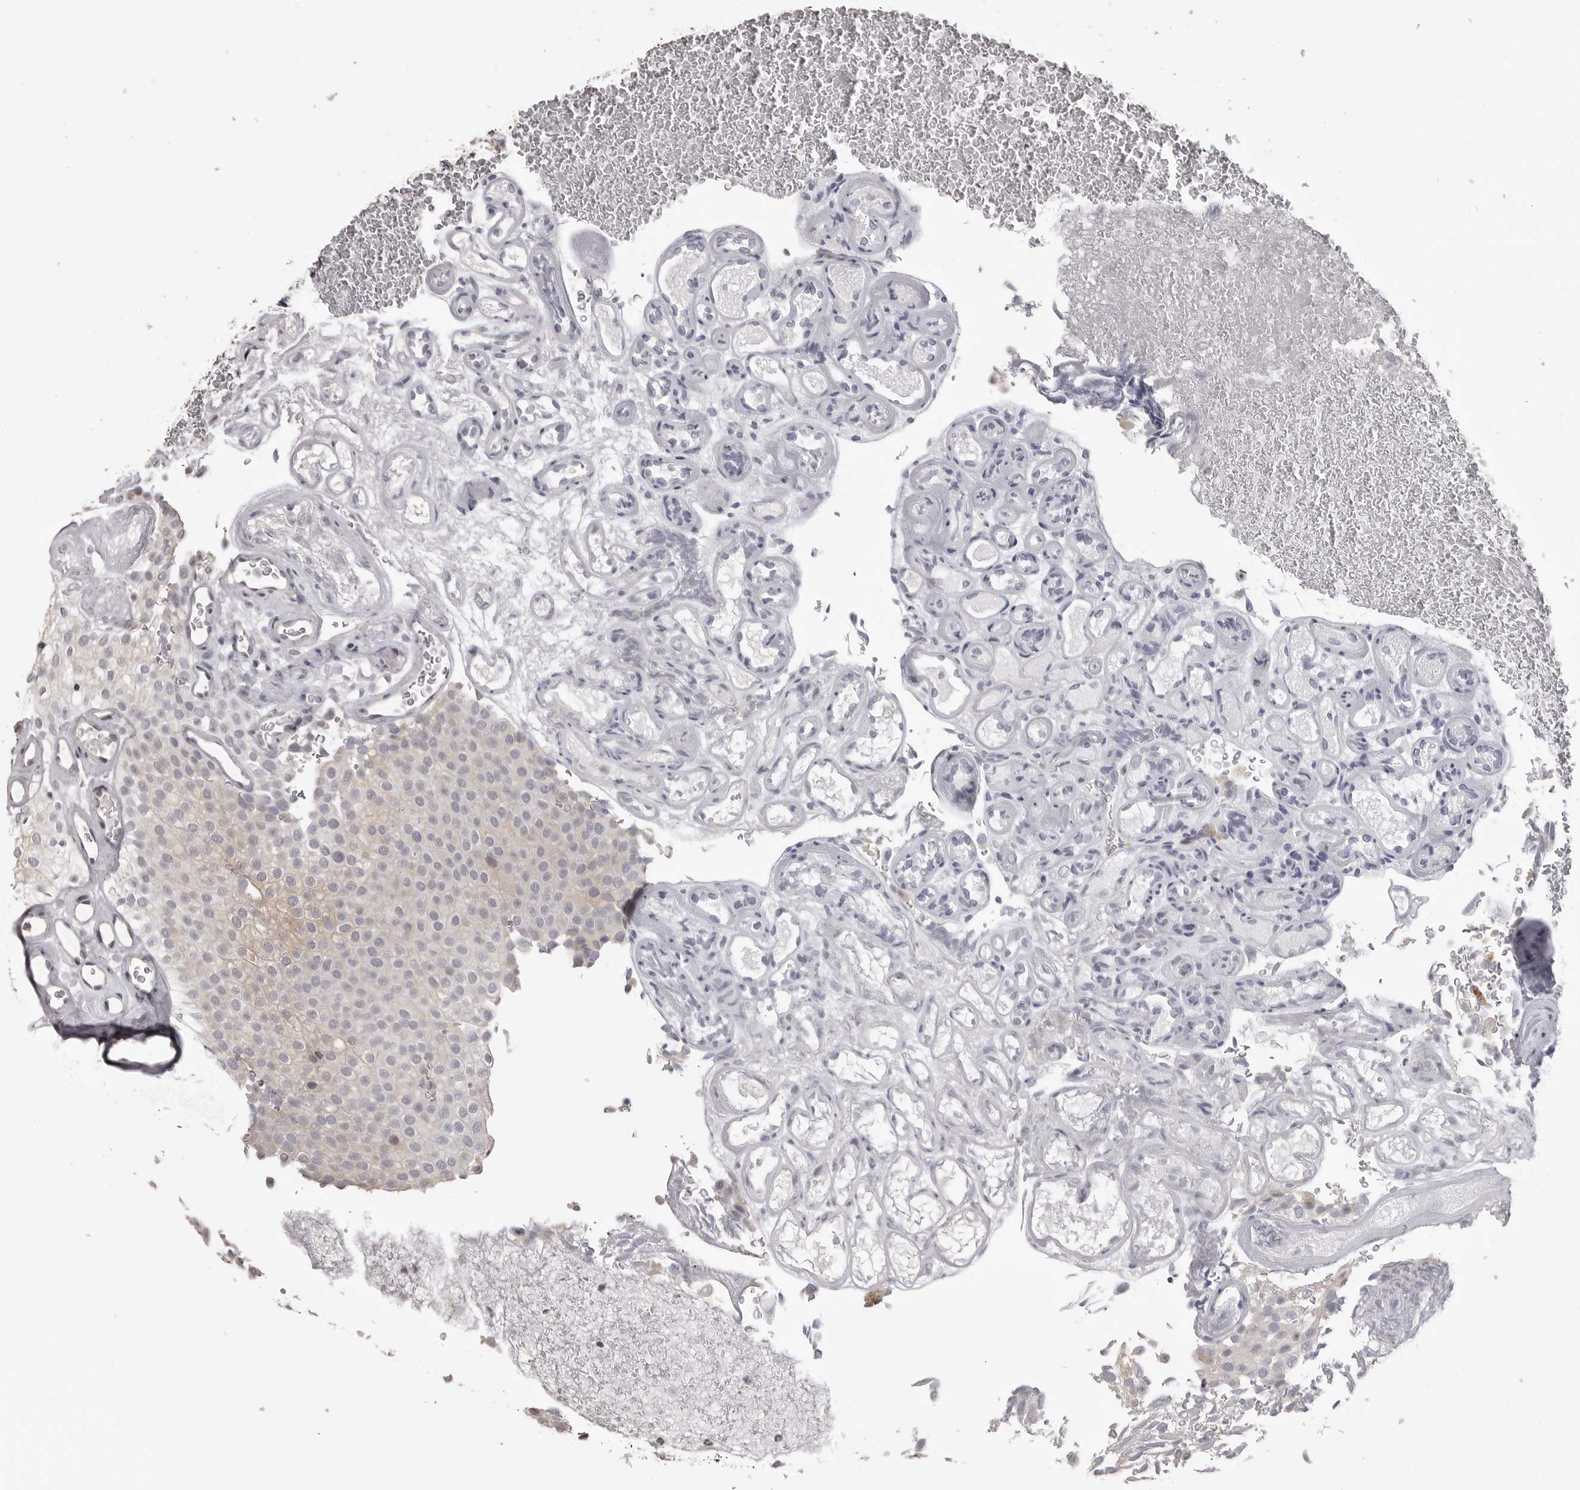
{"staining": {"intensity": "weak", "quantity": "25%-75%", "location": "cytoplasmic/membranous"}, "tissue": "urothelial cancer", "cell_type": "Tumor cells", "image_type": "cancer", "snomed": [{"axis": "morphology", "description": "Urothelial carcinoma, Low grade"}, {"axis": "topography", "description": "Urinary bladder"}], "caption": "Protein expression analysis of human urothelial carcinoma (low-grade) reveals weak cytoplasmic/membranous positivity in approximately 25%-75% of tumor cells.", "gene": "GPN2", "patient": {"sex": "male", "age": 78}}